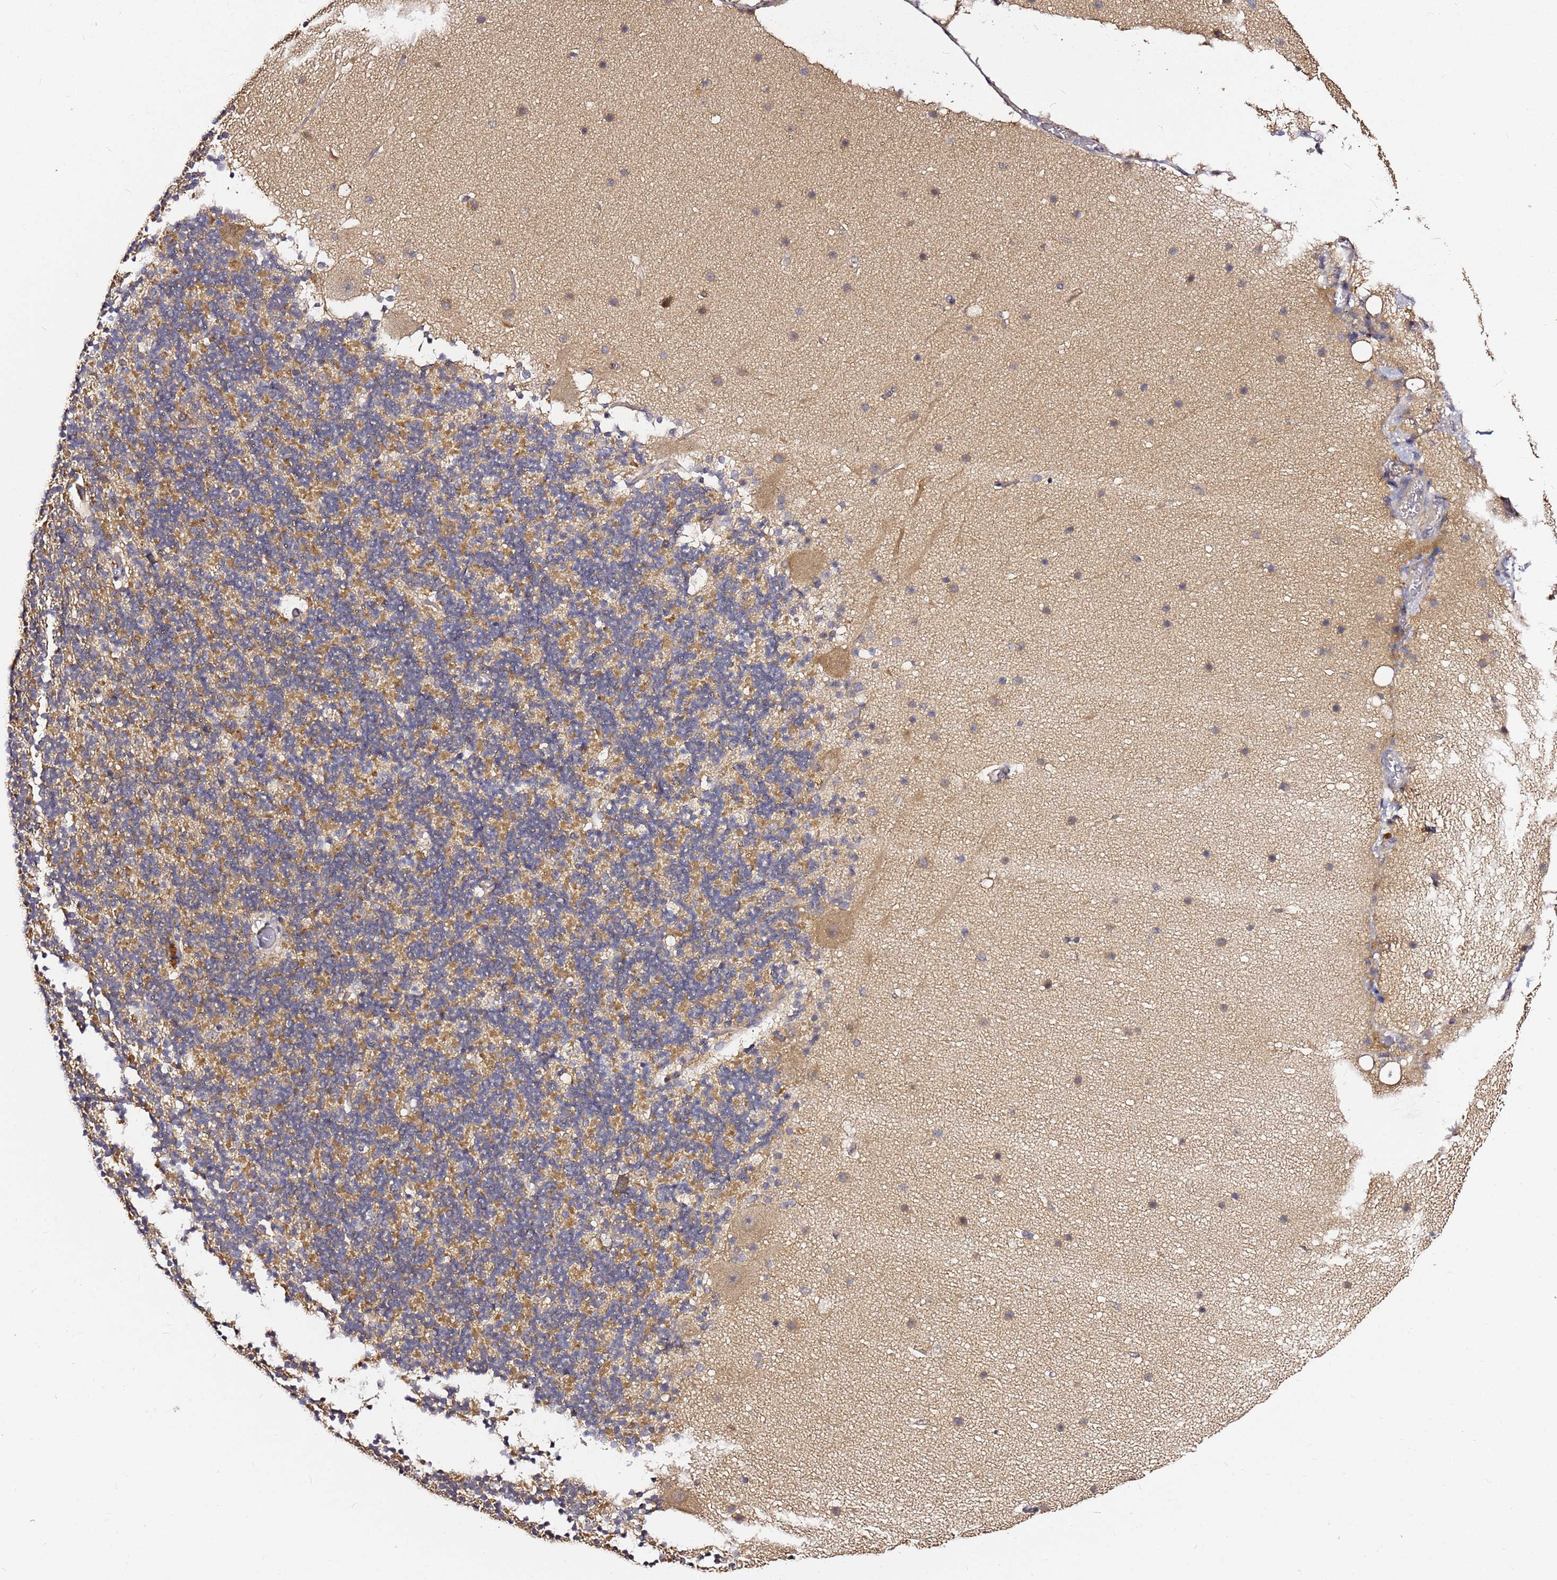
{"staining": {"intensity": "moderate", "quantity": "25%-75%", "location": "cytoplasmic/membranous"}, "tissue": "cerebellum", "cell_type": "Cells in granular layer", "image_type": "normal", "snomed": [{"axis": "morphology", "description": "Normal tissue, NOS"}, {"axis": "topography", "description": "Cerebellum"}], "caption": "Cerebellum stained with a brown dye reveals moderate cytoplasmic/membranous positive staining in approximately 25%-75% of cells in granular layer.", "gene": "C6orf136", "patient": {"sex": "male", "age": 57}}